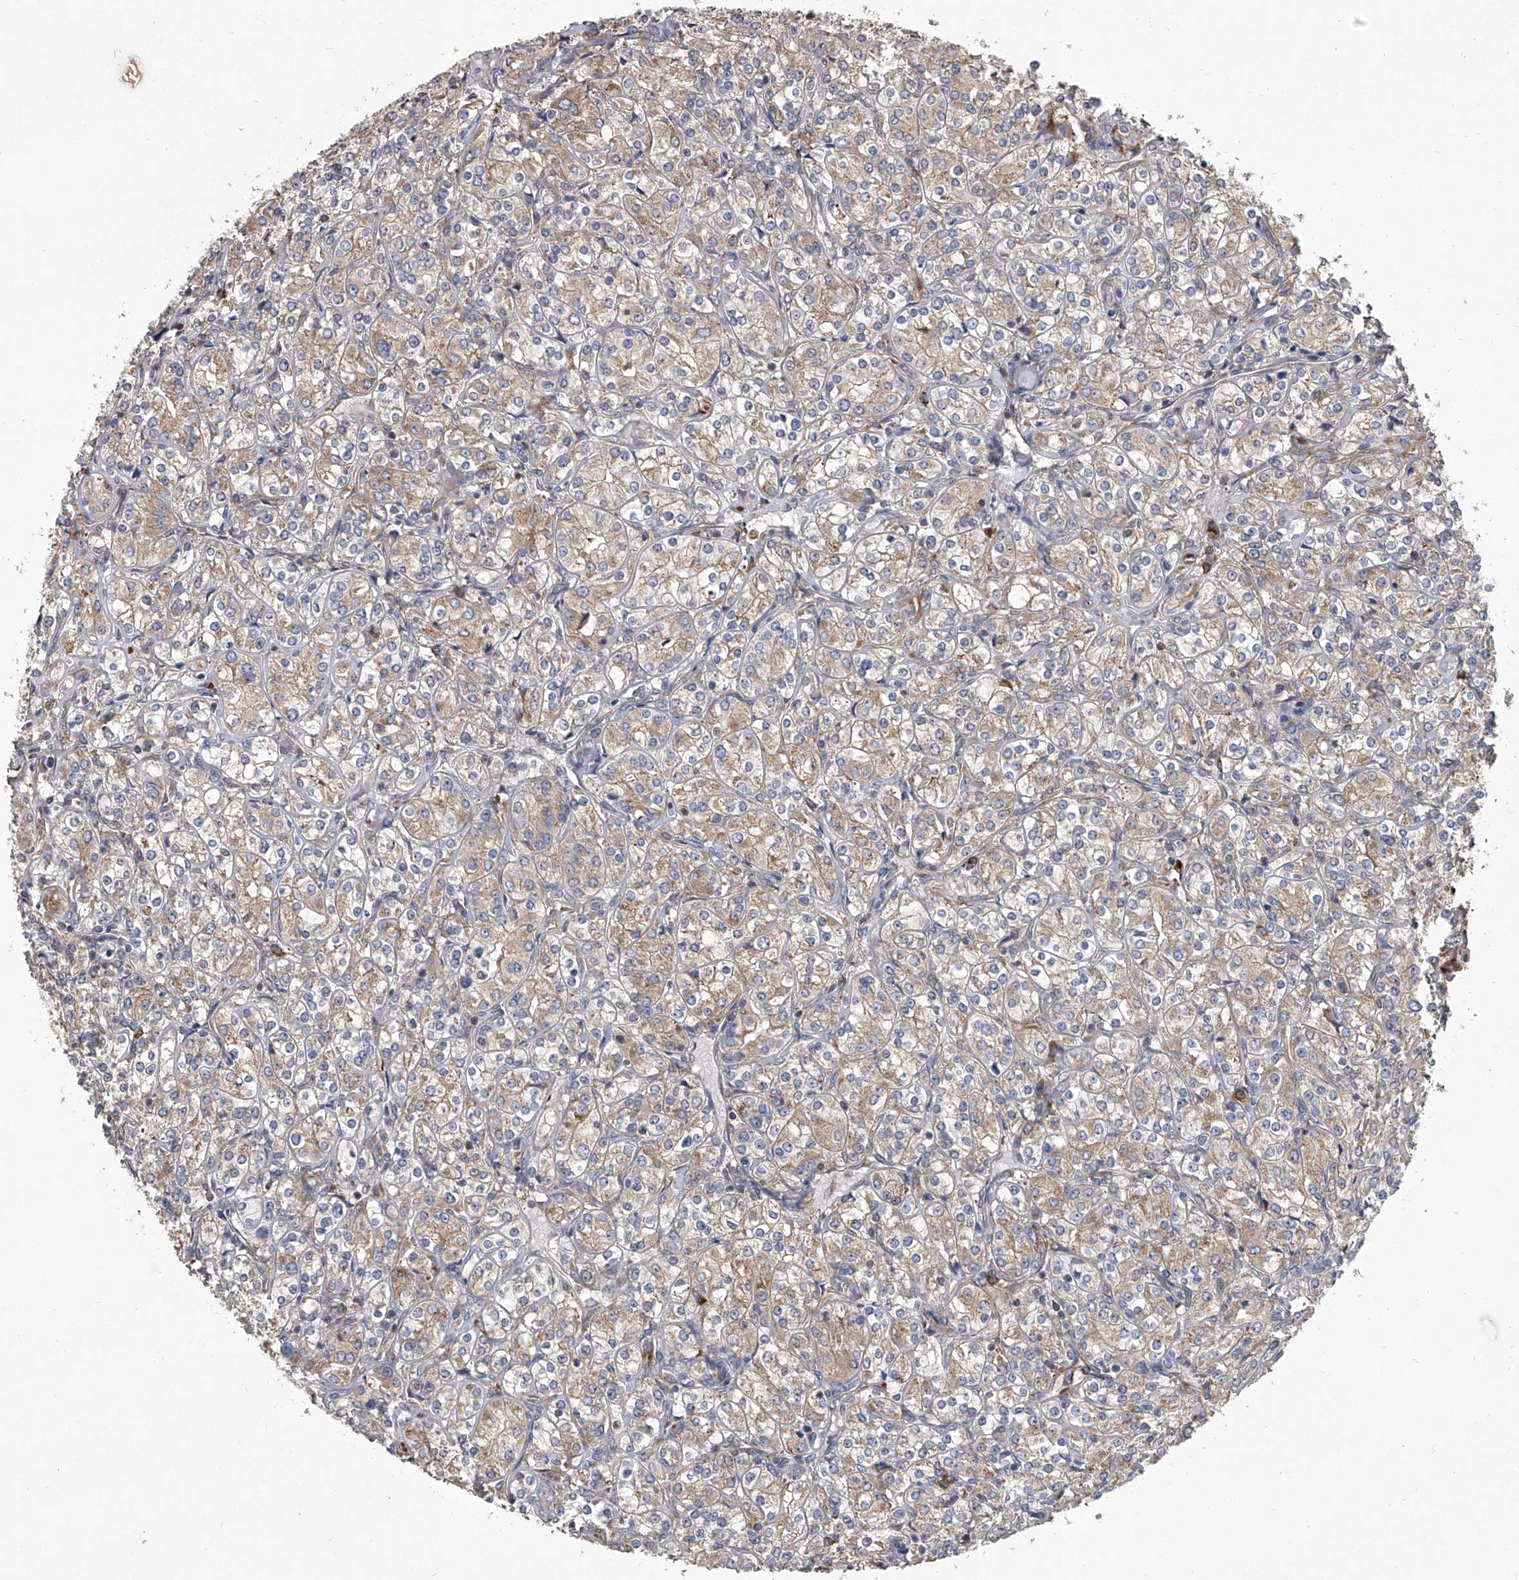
{"staining": {"intensity": "moderate", "quantity": ">75%", "location": "cytoplasmic/membranous"}, "tissue": "renal cancer", "cell_type": "Tumor cells", "image_type": "cancer", "snomed": [{"axis": "morphology", "description": "Adenocarcinoma, NOS"}, {"axis": "topography", "description": "Kidney"}], "caption": "Adenocarcinoma (renal) stained for a protein demonstrates moderate cytoplasmic/membranous positivity in tumor cells.", "gene": "EIF2S2", "patient": {"sex": "male", "age": 77}}